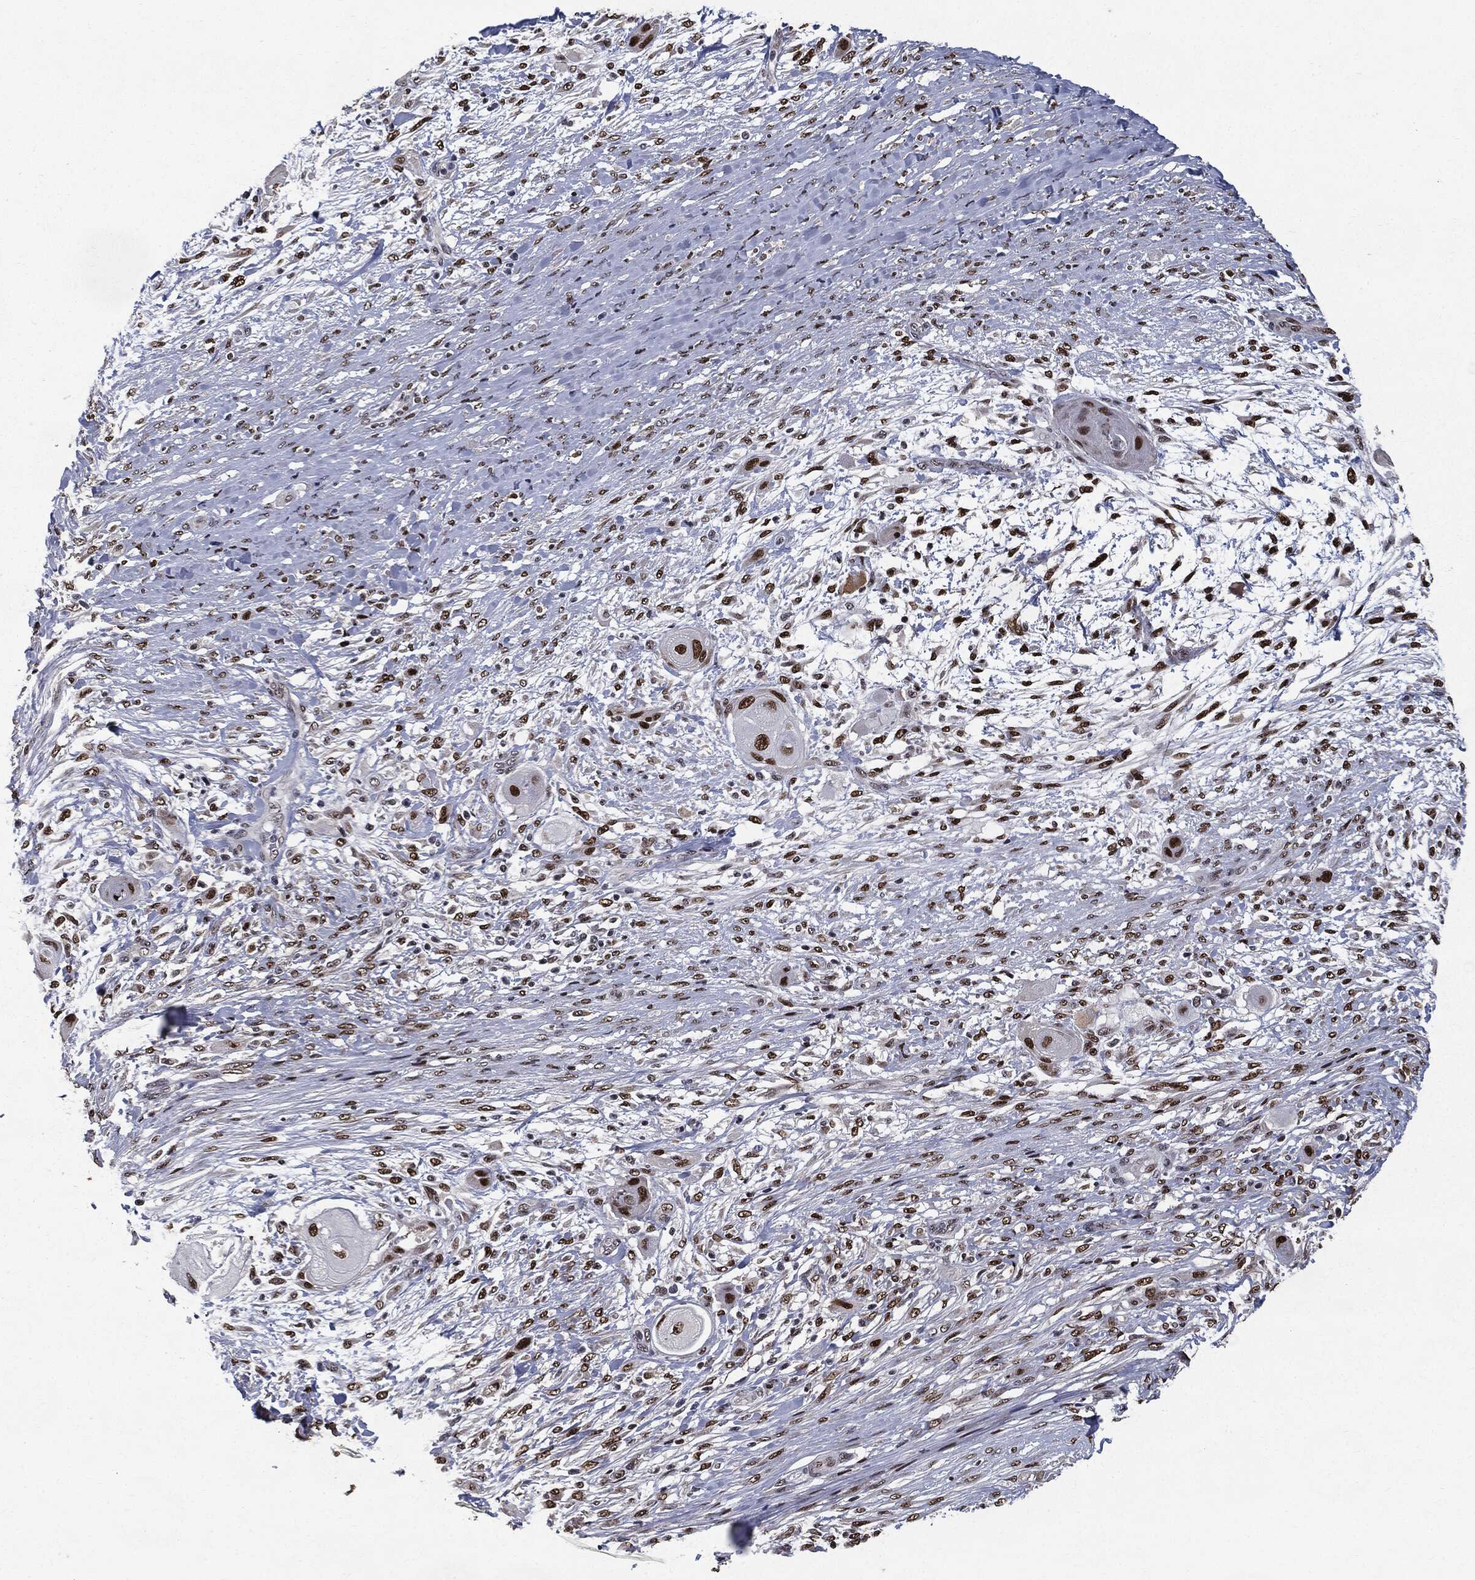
{"staining": {"intensity": "strong", "quantity": "25%-75%", "location": "nuclear"}, "tissue": "skin cancer", "cell_type": "Tumor cells", "image_type": "cancer", "snomed": [{"axis": "morphology", "description": "Squamous cell carcinoma, NOS"}, {"axis": "topography", "description": "Skin"}], "caption": "Immunohistochemical staining of human skin cancer (squamous cell carcinoma) demonstrates high levels of strong nuclear staining in approximately 25%-75% of tumor cells.", "gene": "JUN", "patient": {"sex": "male", "age": 62}}